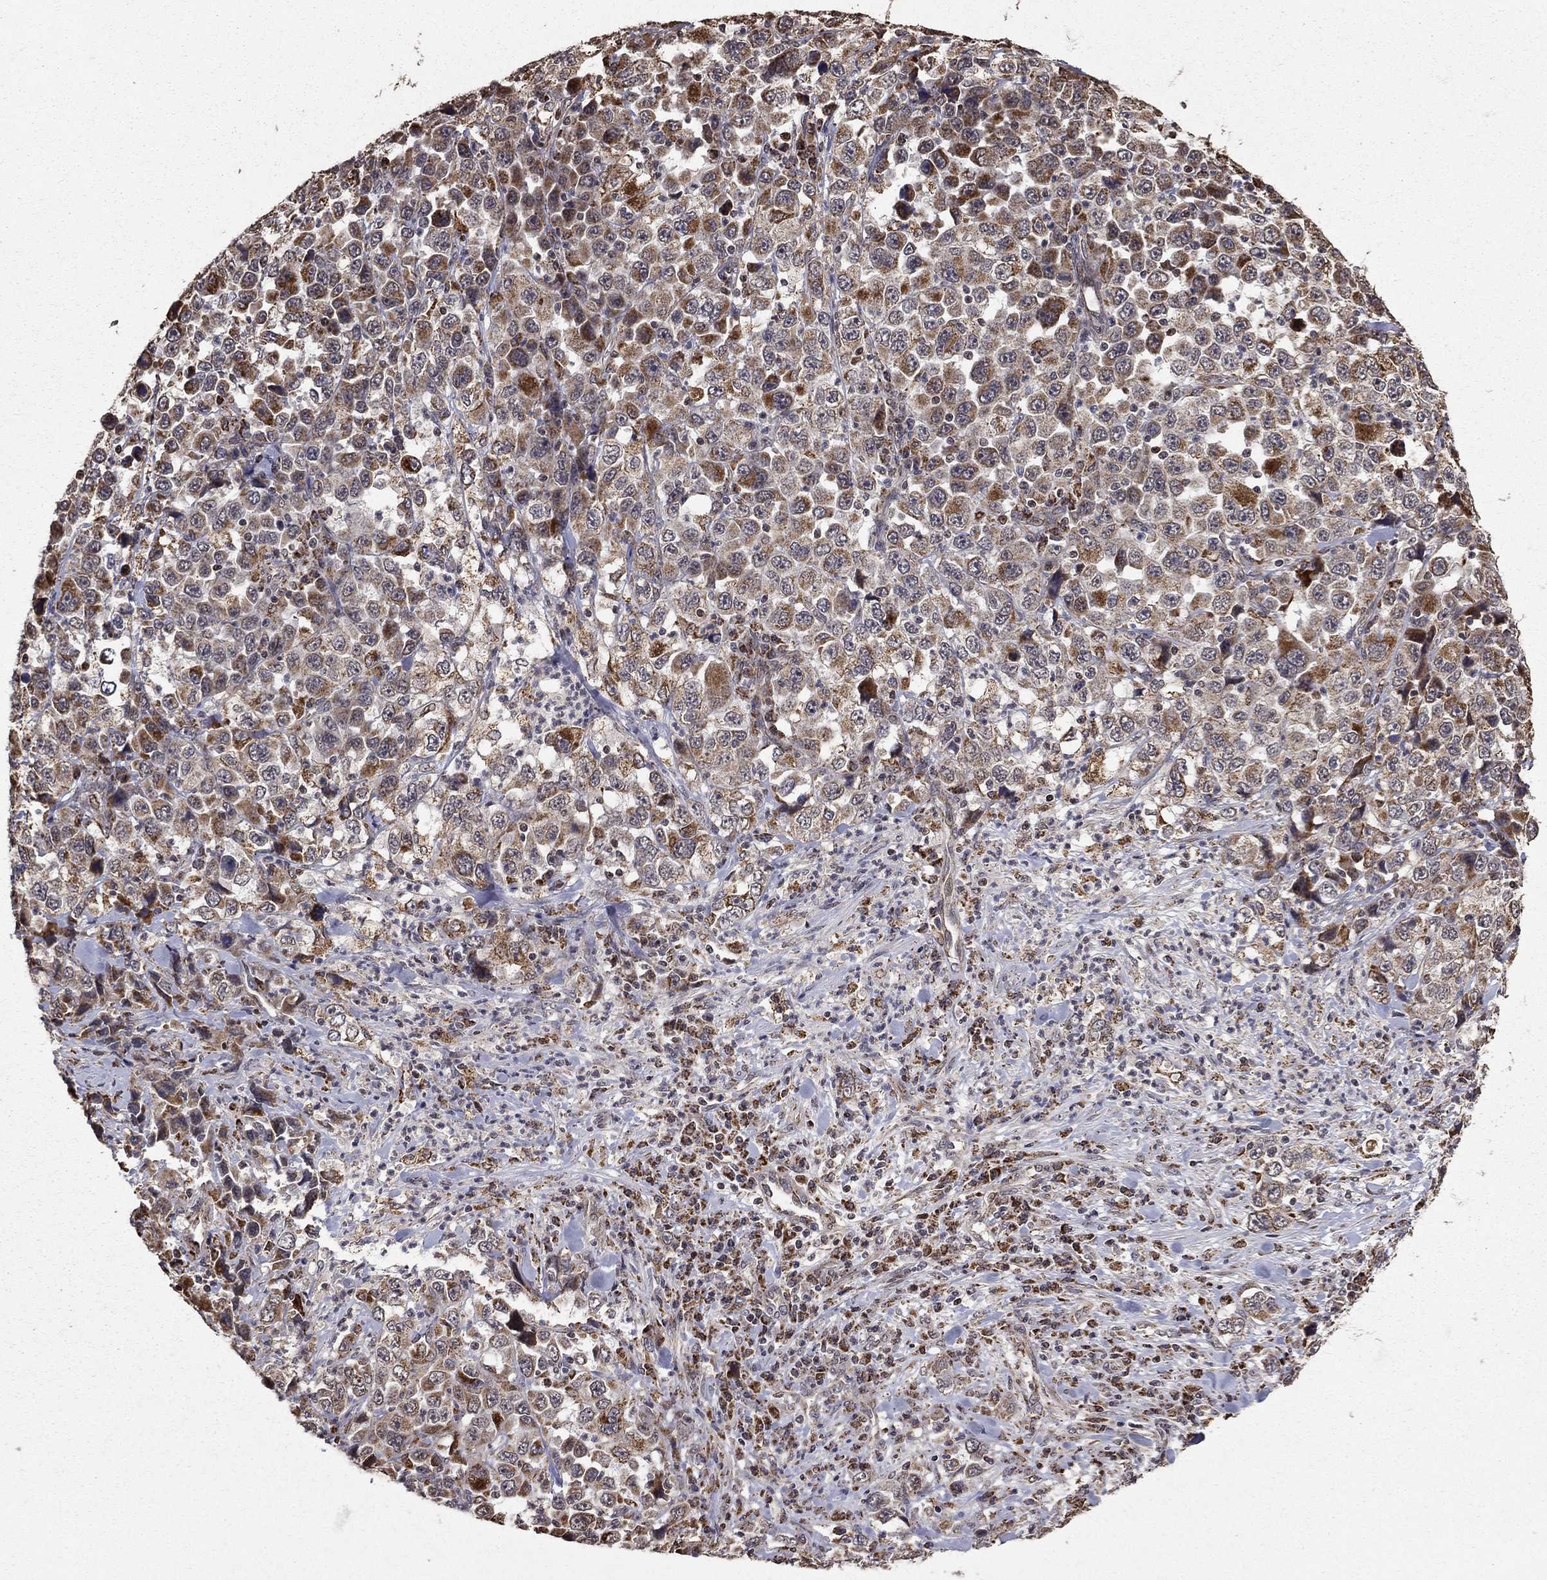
{"staining": {"intensity": "moderate", "quantity": "<25%", "location": "cytoplasmic/membranous"}, "tissue": "stomach cancer", "cell_type": "Tumor cells", "image_type": "cancer", "snomed": [{"axis": "morphology", "description": "Normal tissue, NOS"}, {"axis": "morphology", "description": "Adenocarcinoma, NOS"}, {"axis": "topography", "description": "Stomach, upper"}, {"axis": "topography", "description": "Stomach"}], "caption": "Moderate cytoplasmic/membranous expression is appreciated in approximately <25% of tumor cells in adenocarcinoma (stomach).", "gene": "ACOT13", "patient": {"sex": "male", "age": 59}}